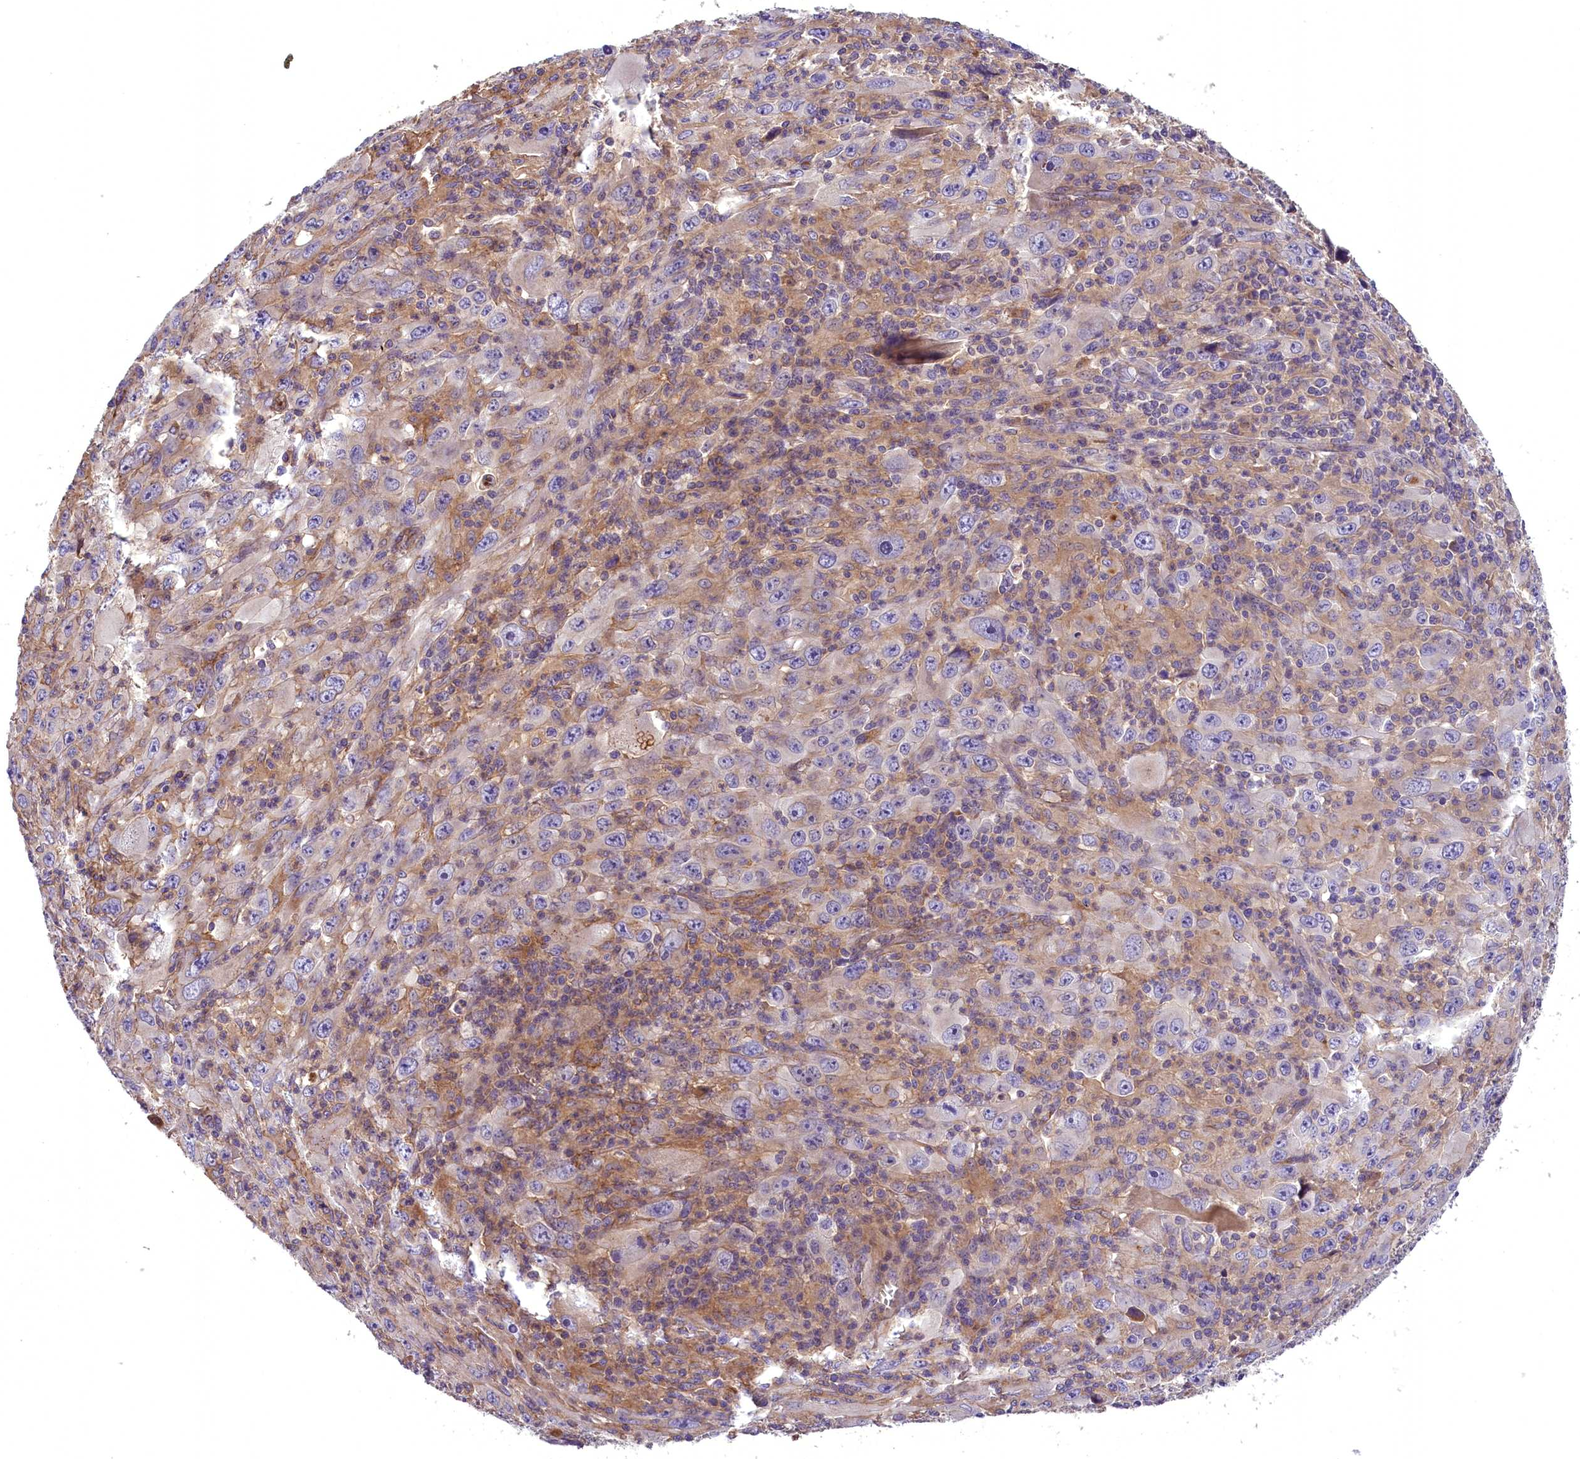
{"staining": {"intensity": "negative", "quantity": "none", "location": "none"}, "tissue": "melanoma", "cell_type": "Tumor cells", "image_type": "cancer", "snomed": [{"axis": "morphology", "description": "Malignant melanoma, Metastatic site"}, {"axis": "topography", "description": "Skin"}], "caption": "A micrograph of human melanoma is negative for staining in tumor cells.", "gene": "DNAJB9", "patient": {"sex": "female", "age": 56}}